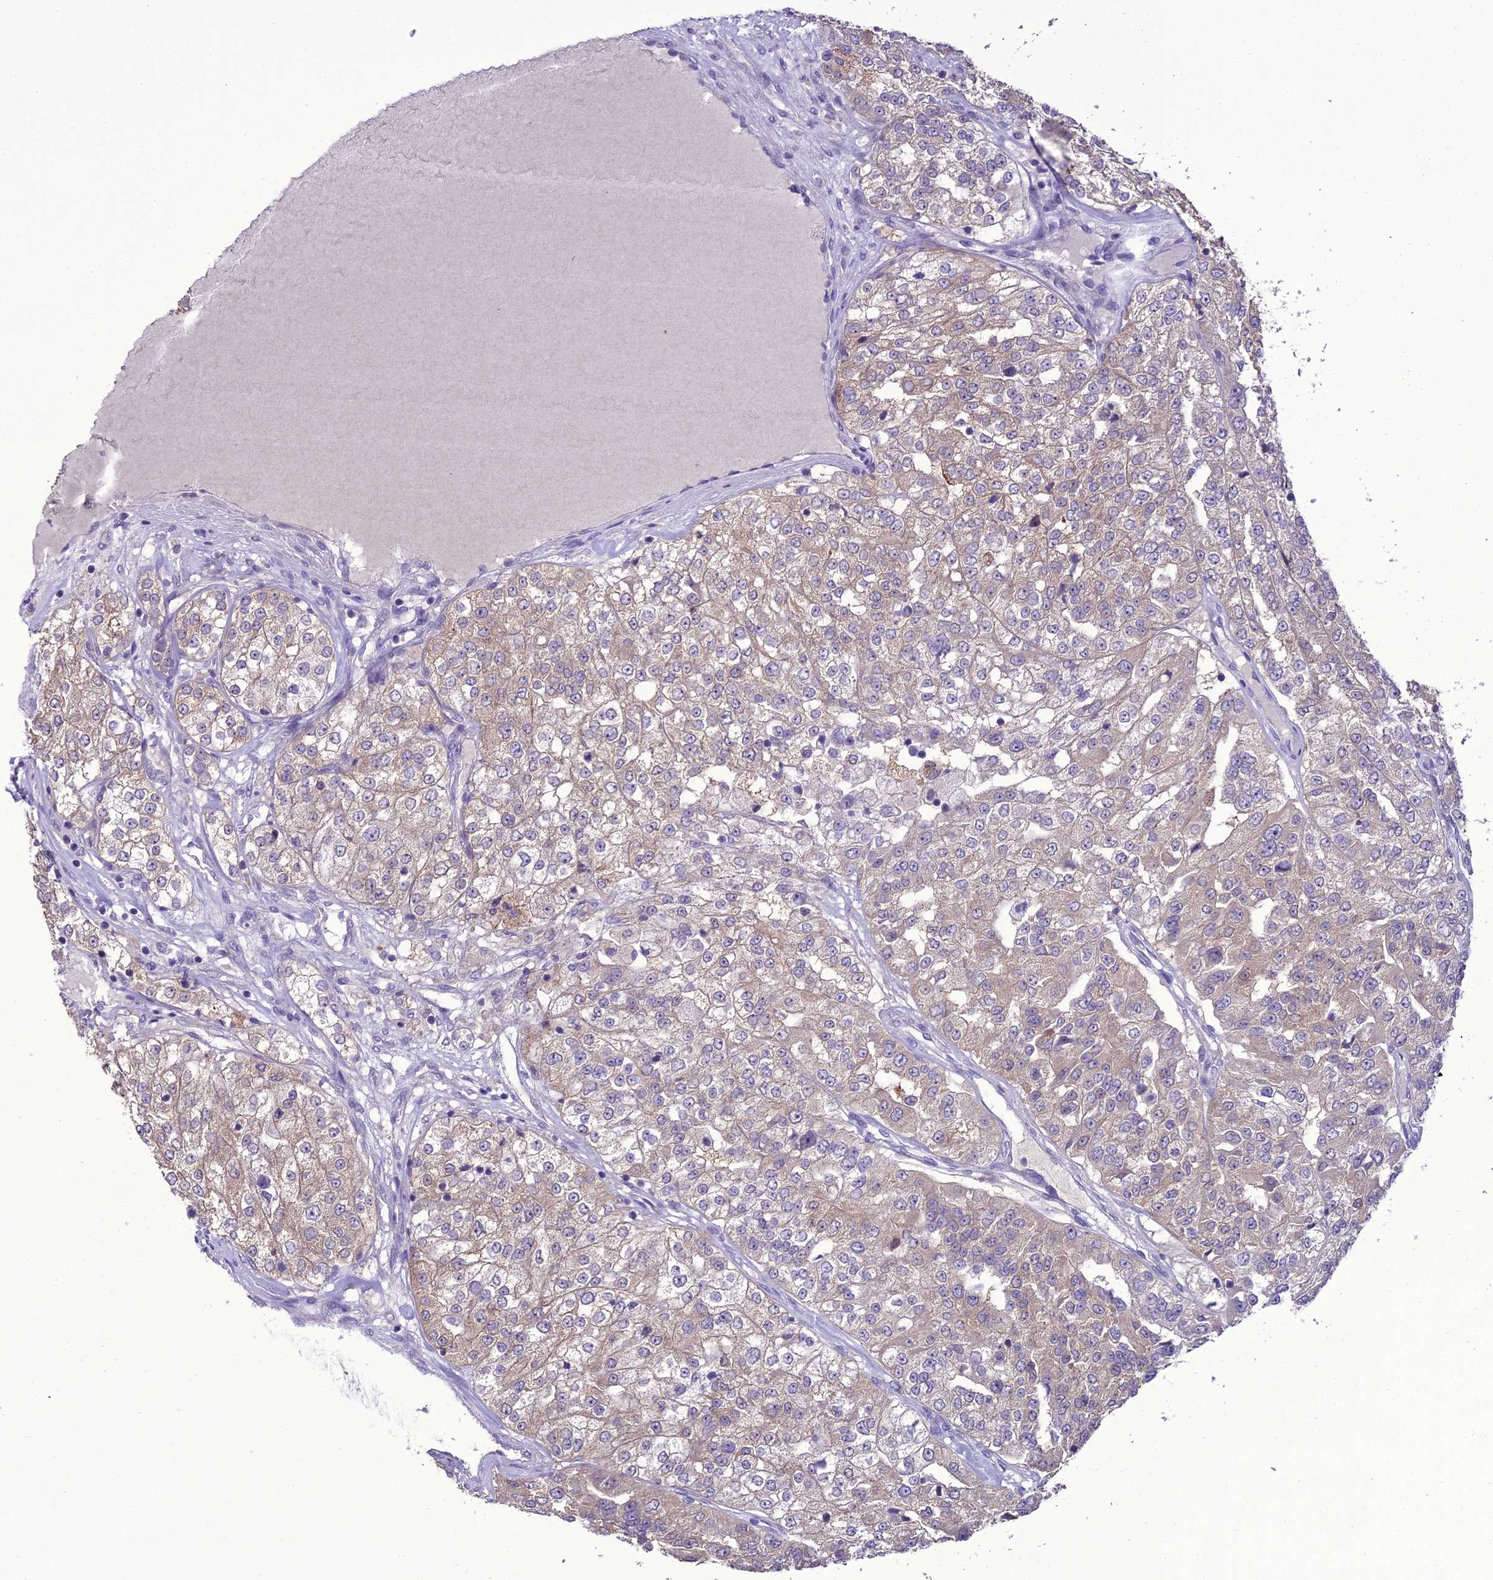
{"staining": {"intensity": "weak", "quantity": ">75%", "location": "cytoplasmic/membranous"}, "tissue": "renal cancer", "cell_type": "Tumor cells", "image_type": "cancer", "snomed": [{"axis": "morphology", "description": "Adenocarcinoma, NOS"}, {"axis": "topography", "description": "Kidney"}], "caption": "Approximately >75% of tumor cells in human renal cancer demonstrate weak cytoplasmic/membranous protein staining as visualized by brown immunohistochemical staining.", "gene": "SCRT1", "patient": {"sex": "female", "age": 63}}